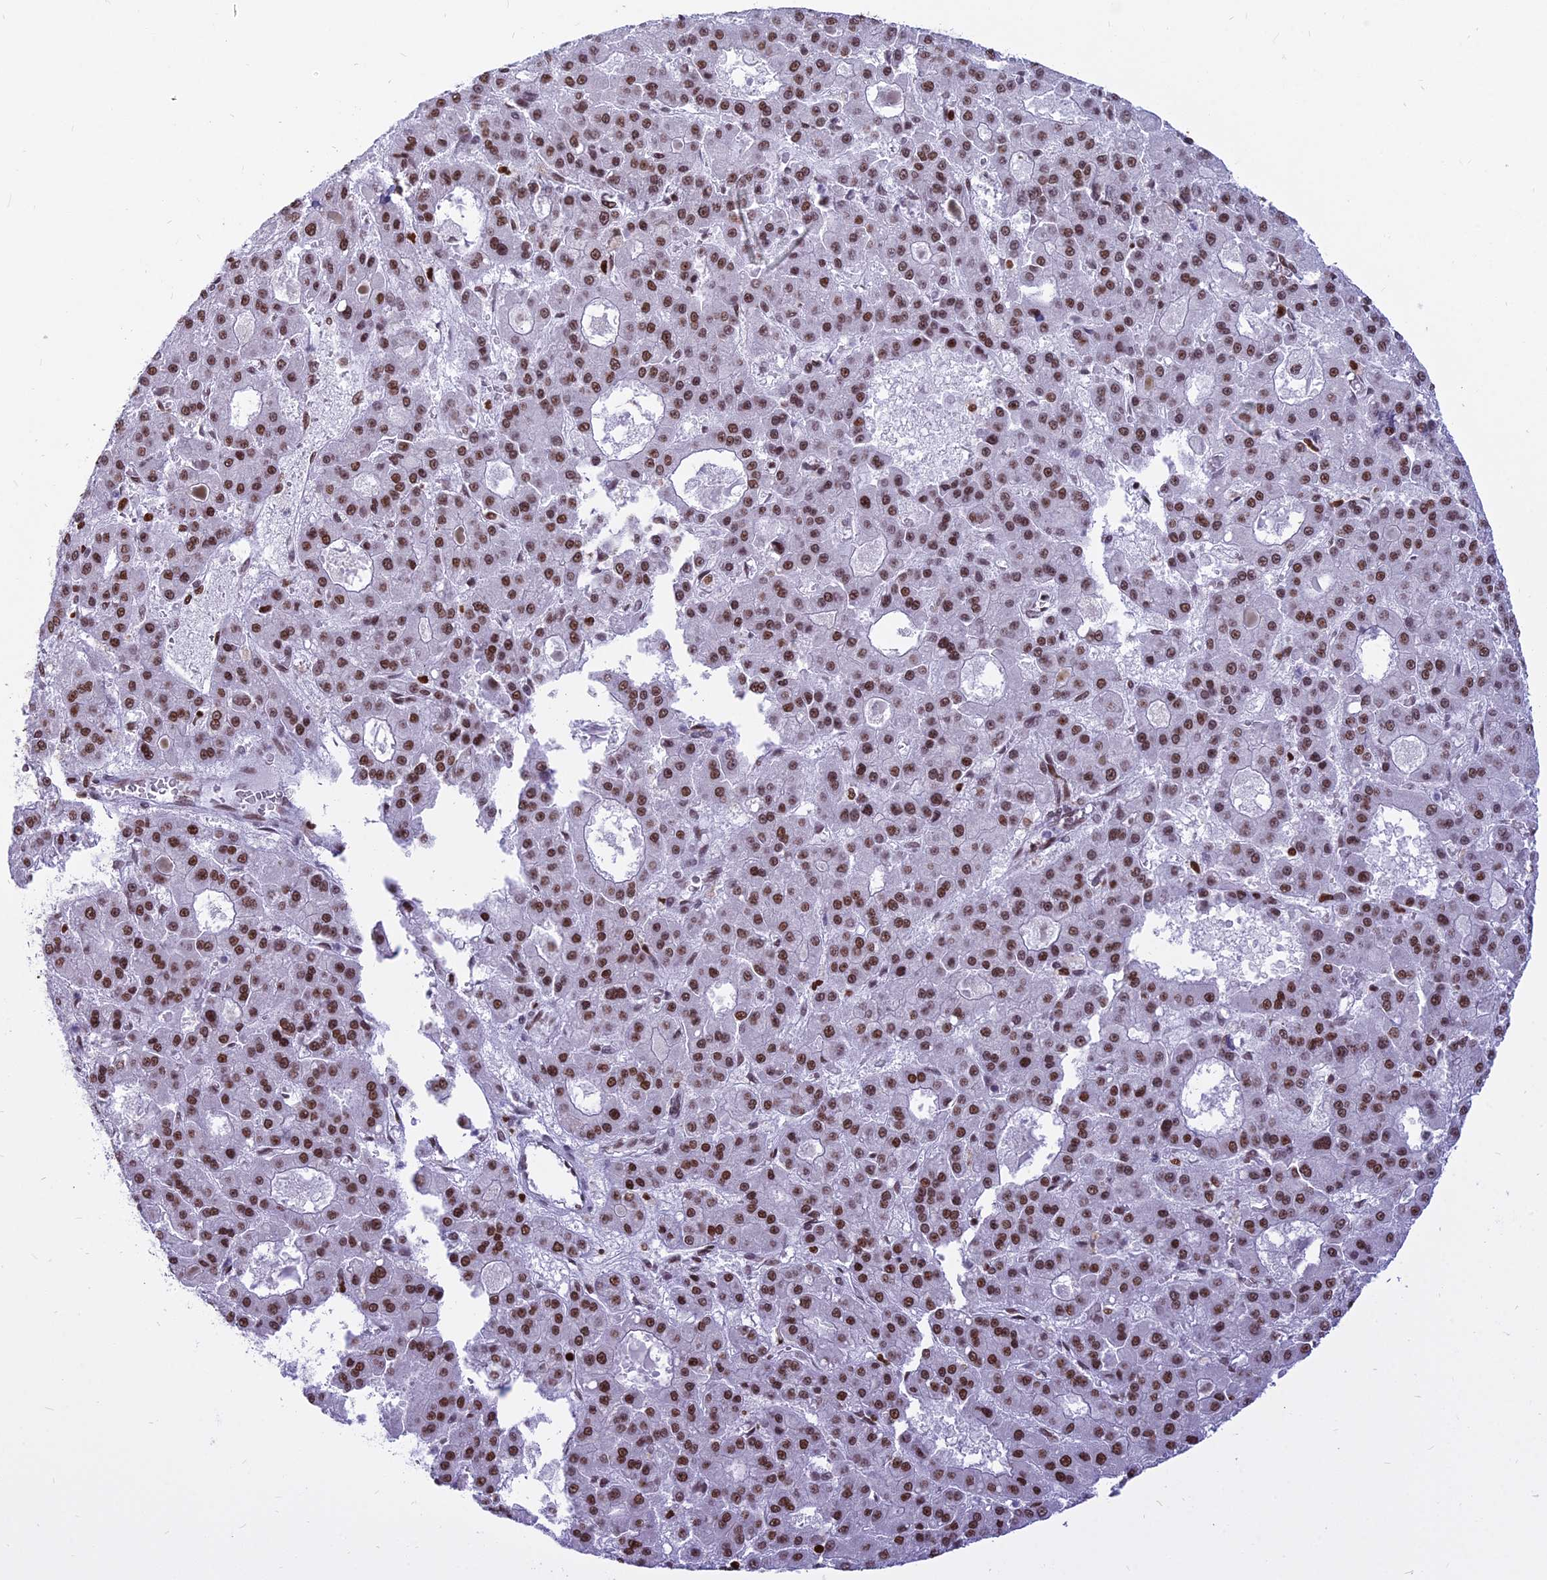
{"staining": {"intensity": "moderate", "quantity": ">75%", "location": "nuclear"}, "tissue": "liver cancer", "cell_type": "Tumor cells", "image_type": "cancer", "snomed": [{"axis": "morphology", "description": "Carcinoma, Hepatocellular, NOS"}, {"axis": "topography", "description": "Liver"}], "caption": "Immunohistochemistry (IHC) histopathology image of neoplastic tissue: human liver cancer stained using immunohistochemistry (IHC) displays medium levels of moderate protein expression localized specifically in the nuclear of tumor cells, appearing as a nuclear brown color.", "gene": "PARP1", "patient": {"sex": "male", "age": 70}}